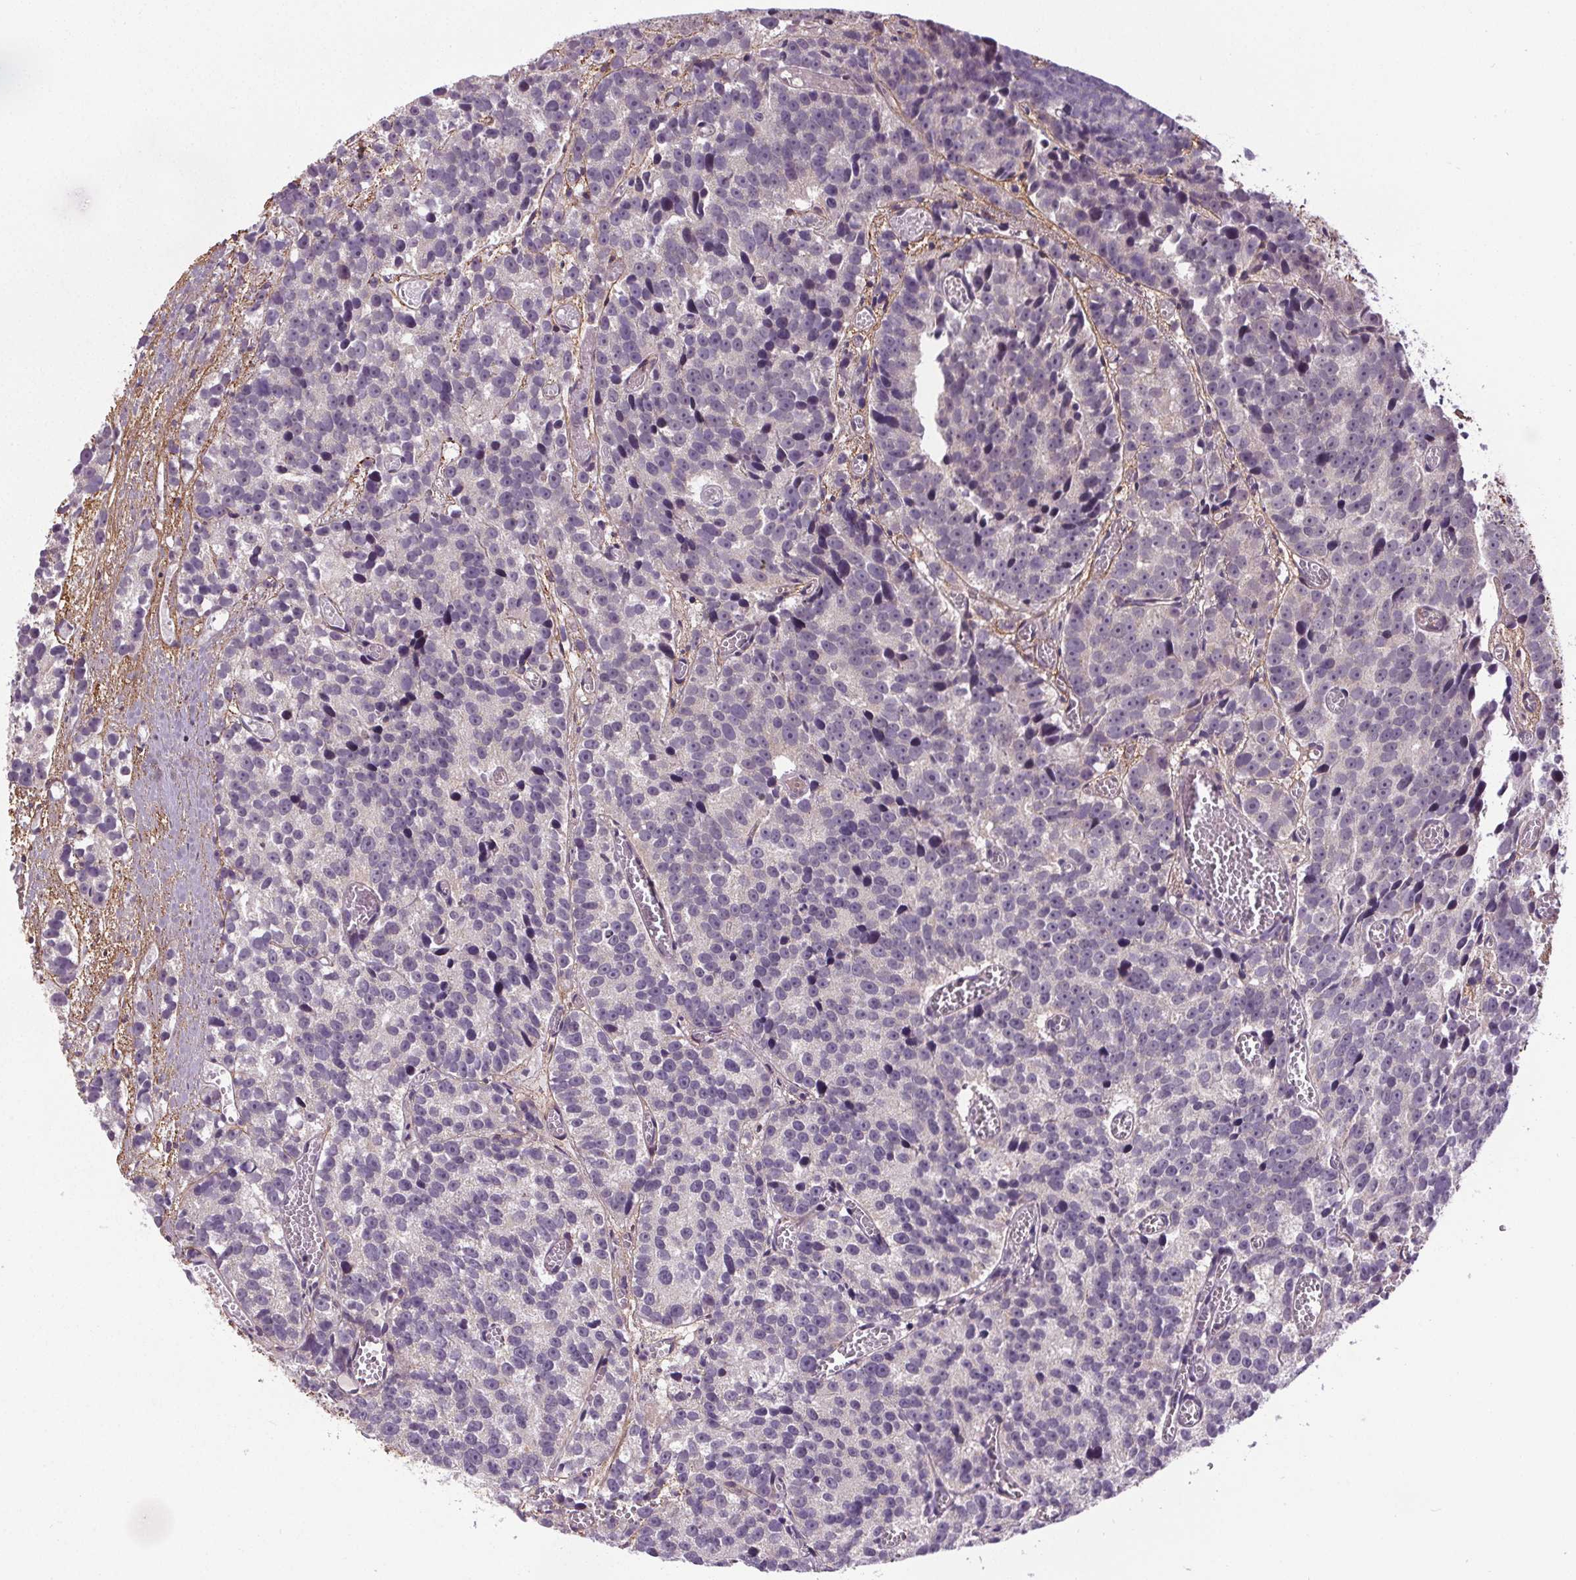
{"staining": {"intensity": "negative", "quantity": "none", "location": "none"}, "tissue": "prostate cancer", "cell_type": "Tumor cells", "image_type": "cancer", "snomed": [{"axis": "morphology", "description": "Adenocarcinoma, High grade"}, {"axis": "topography", "description": "Prostate"}], "caption": "High magnification brightfield microscopy of adenocarcinoma (high-grade) (prostate) stained with DAB (brown) and counterstained with hematoxylin (blue): tumor cells show no significant staining. The staining is performed using DAB brown chromogen with nuclei counter-stained in using hematoxylin.", "gene": "KIAA0232", "patient": {"sex": "male", "age": 77}}